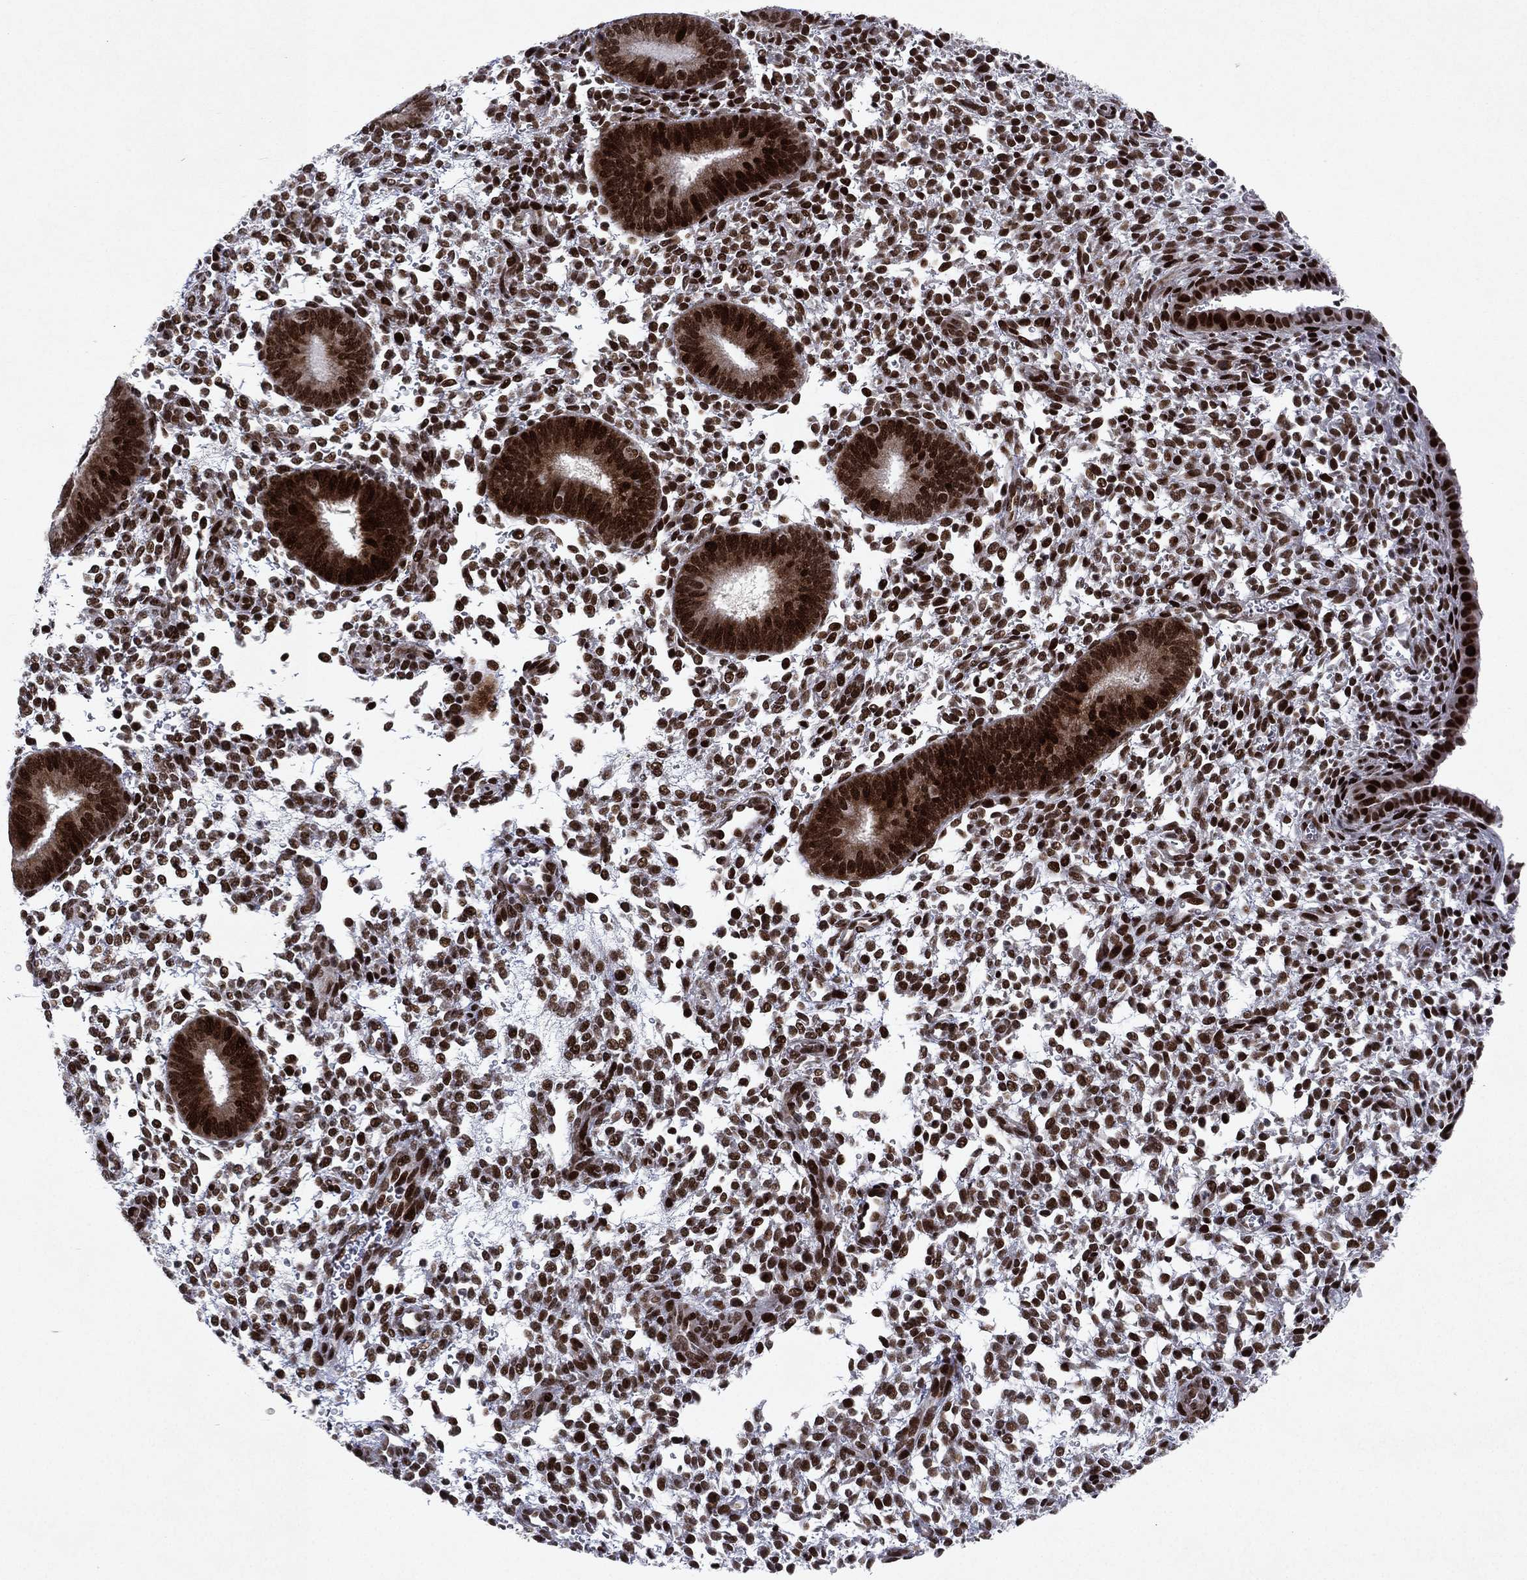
{"staining": {"intensity": "strong", "quantity": ">75%", "location": "nuclear"}, "tissue": "endometrium", "cell_type": "Cells in endometrial stroma", "image_type": "normal", "snomed": [{"axis": "morphology", "description": "Normal tissue, NOS"}, {"axis": "topography", "description": "Endometrium"}], "caption": "This histopathology image reveals immunohistochemistry (IHC) staining of unremarkable endometrium, with high strong nuclear expression in approximately >75% of cells in endometrial stroma.", "gene": "RTF1", "patient": {"sex": "female", "age": 39}}